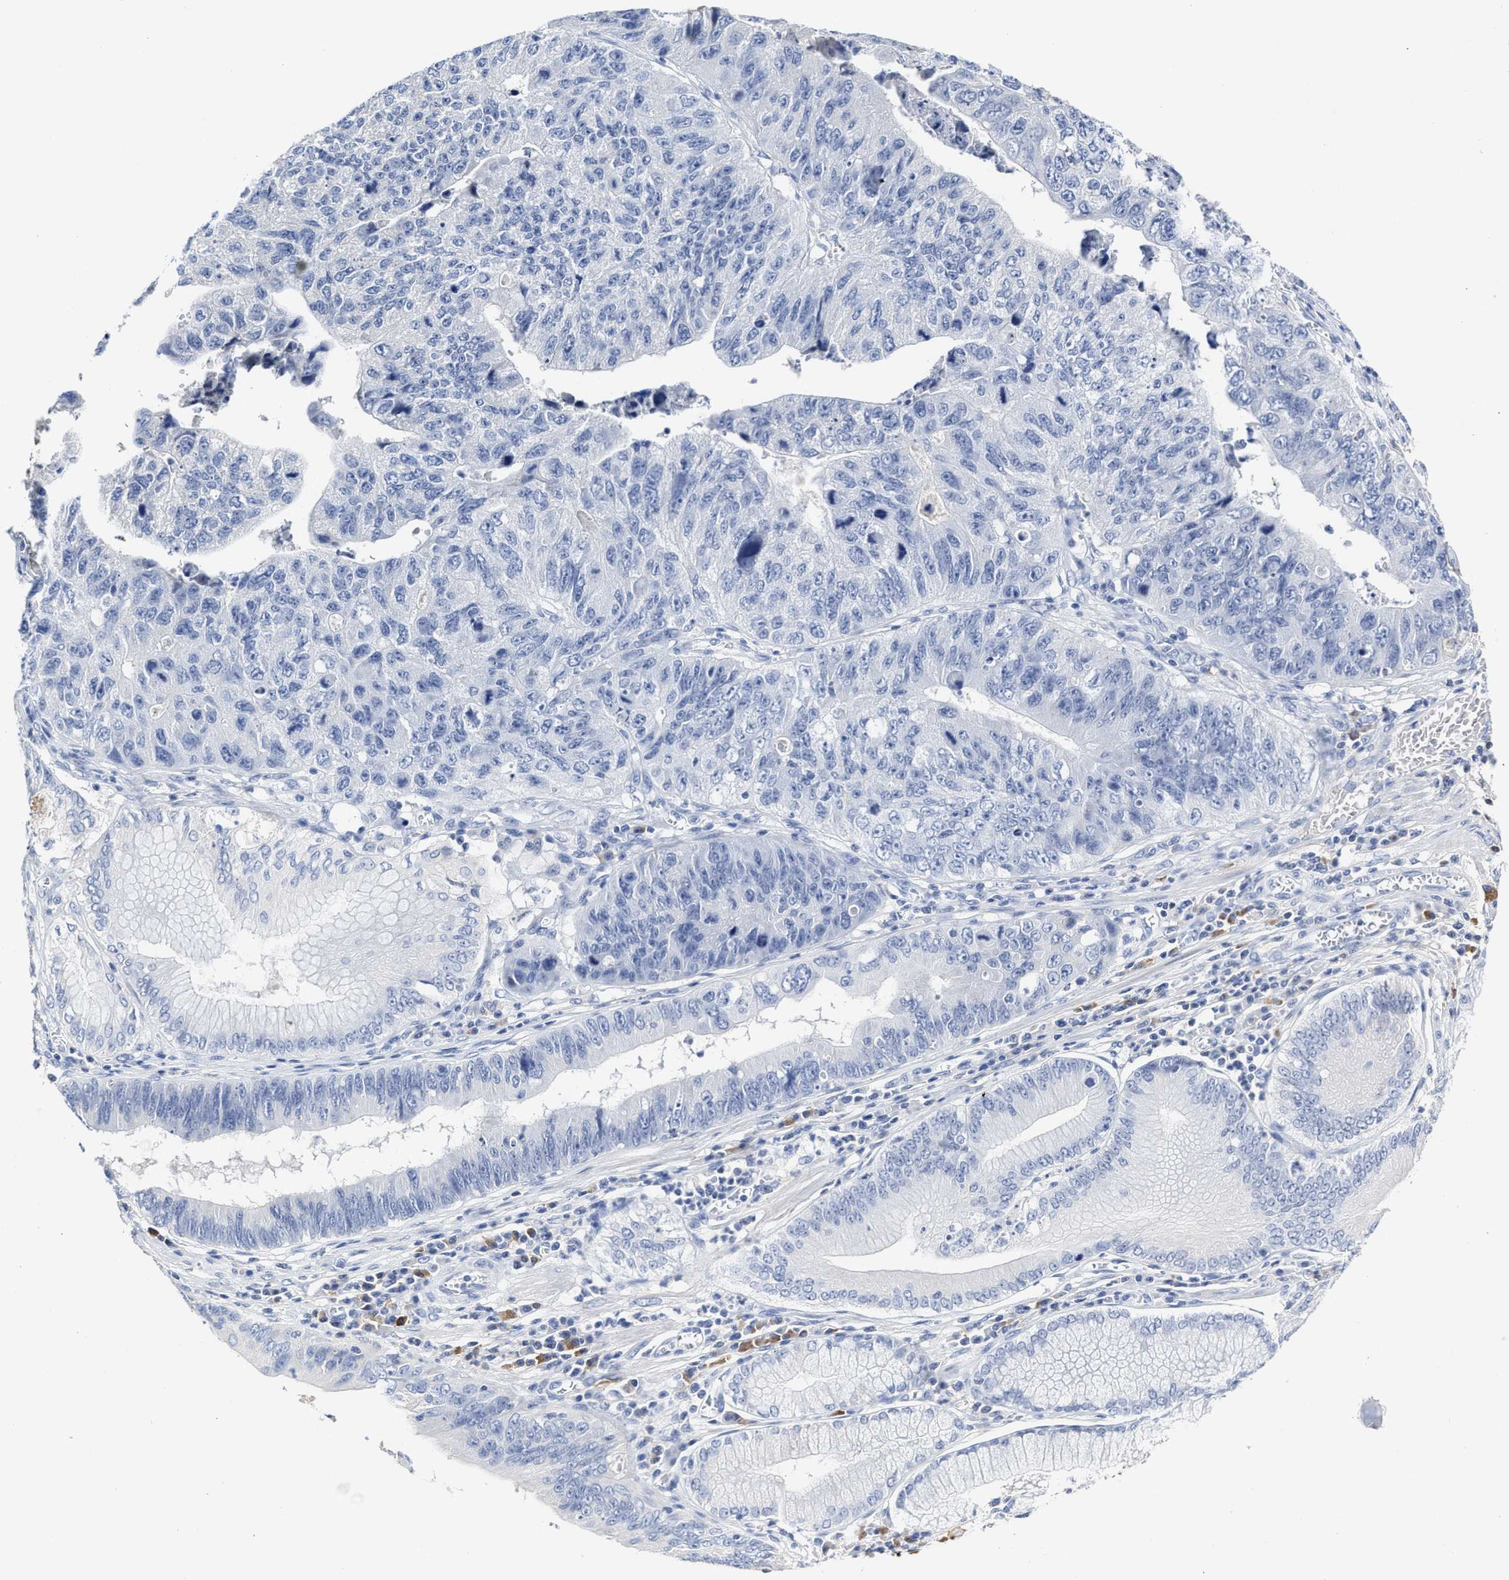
{"staining": {"intensity": "negative", "quantity": "none", "location": "none"}, "tissue": "stomach cancer", "cell_type": "Tumor cells", "image_type": "cancer", "snomed": [{"axis": "morphology", "description": "Adenocarcinoma, NOS"}, {"axis": "topography", "description": "Stomach"}], "caption": "An immunohistochemistry photomicrograph of adenocarcinoma (stomach) is shown. There is no staining in tumor cells of adenocarcinoma (stomach).", "gene": "C2", "patient": {"sex": "male", "age": 59}}